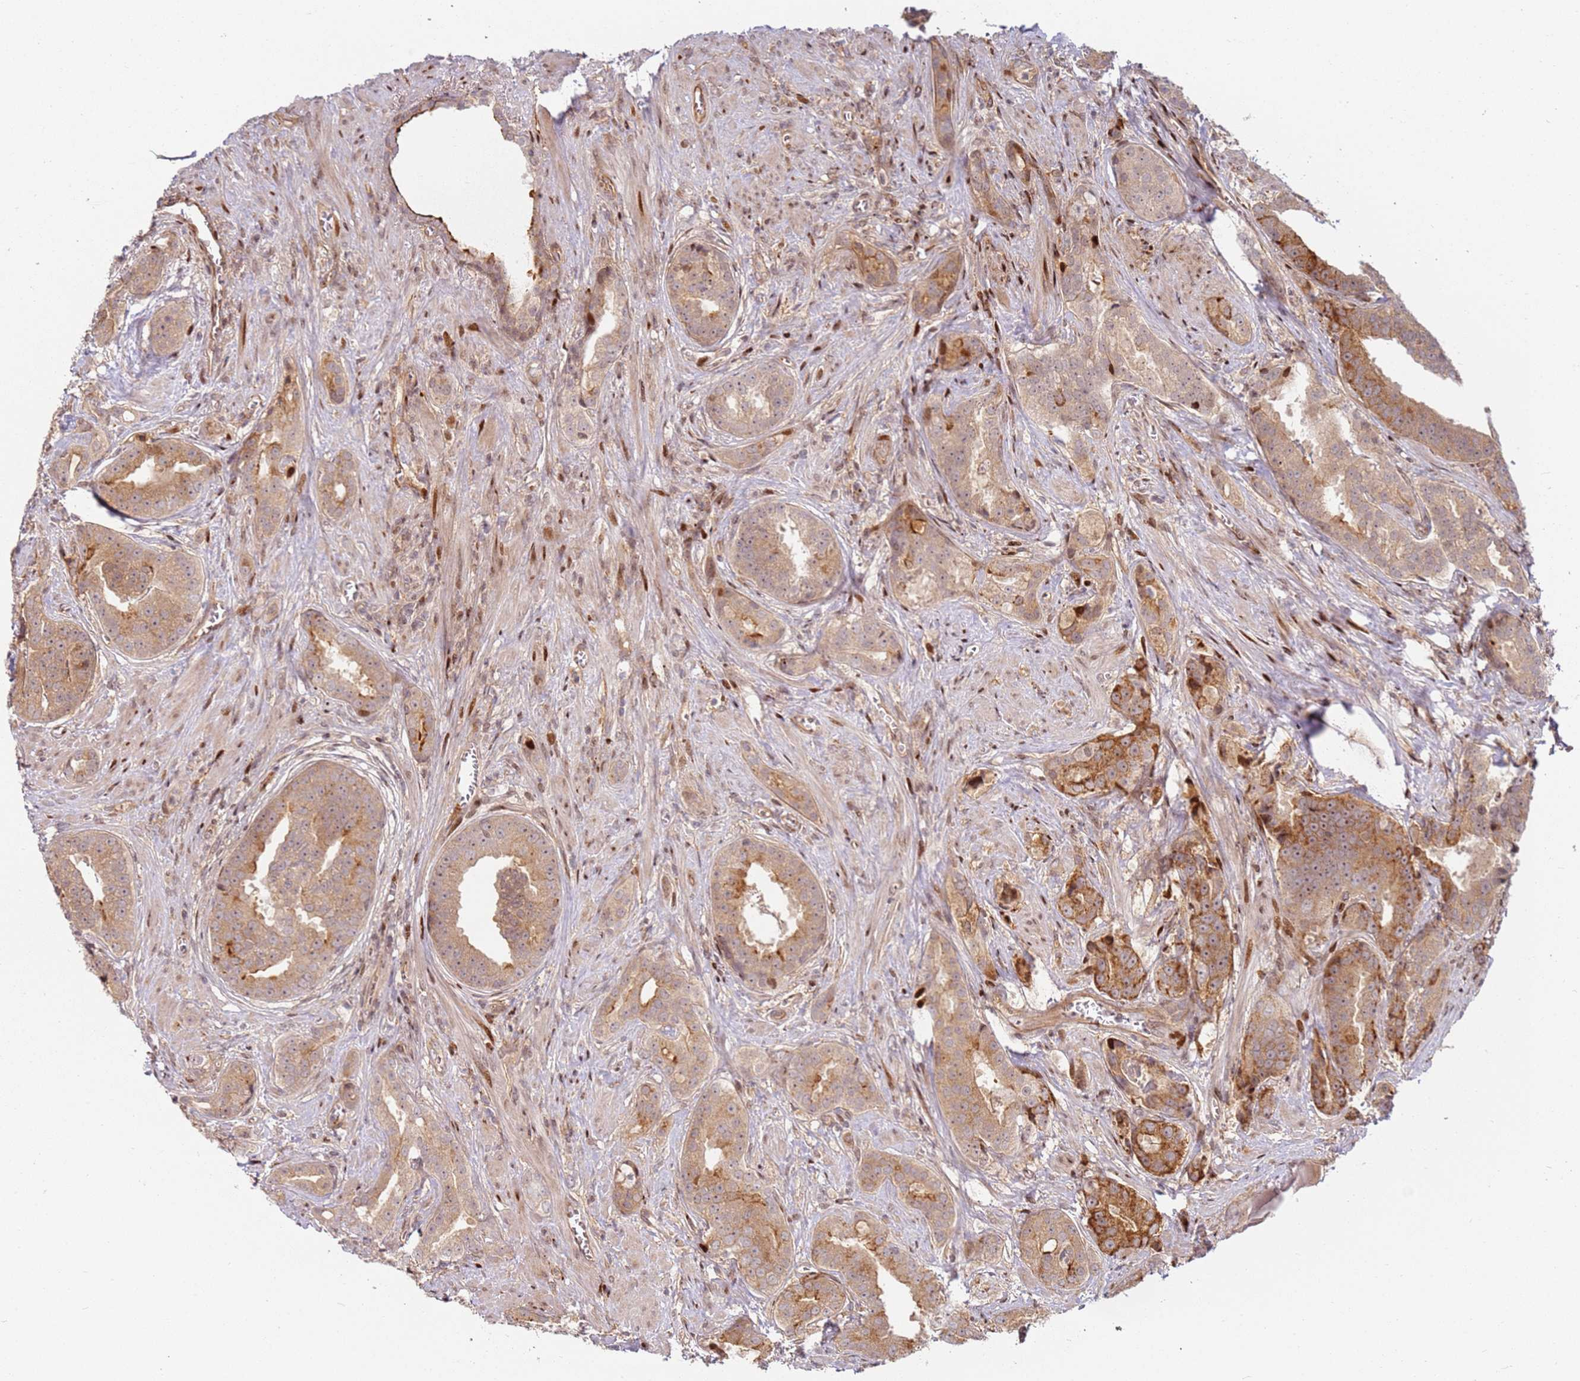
{"staining": {"intensity": "moderate", "quantity": ">75%", "location": "cytoplasmic/membranous"}, "tissue": "prostate cancer", "cell_type": "Tumor cells", "image_type": "cancer", "snomed": [{"axis": "morphology", "description": "Adenocarcinoma, High grade"}, {"axis": "topography", "description": "Prostate"}], "caption": "IHC staining of prostate high-grade adenocarcinoma, which reveals medium levels of moderate cytoplasmic/membranous expression in about >75% of tumor cells indicating moderate cytoplasmic/membranous protein staining. The staining was performed using DAB (brown) for protein detection and nuclei were counterstained in hematoxylin (blue).", "gene": "TMEM233", "patient": {"sex": "male", "age": 55}}